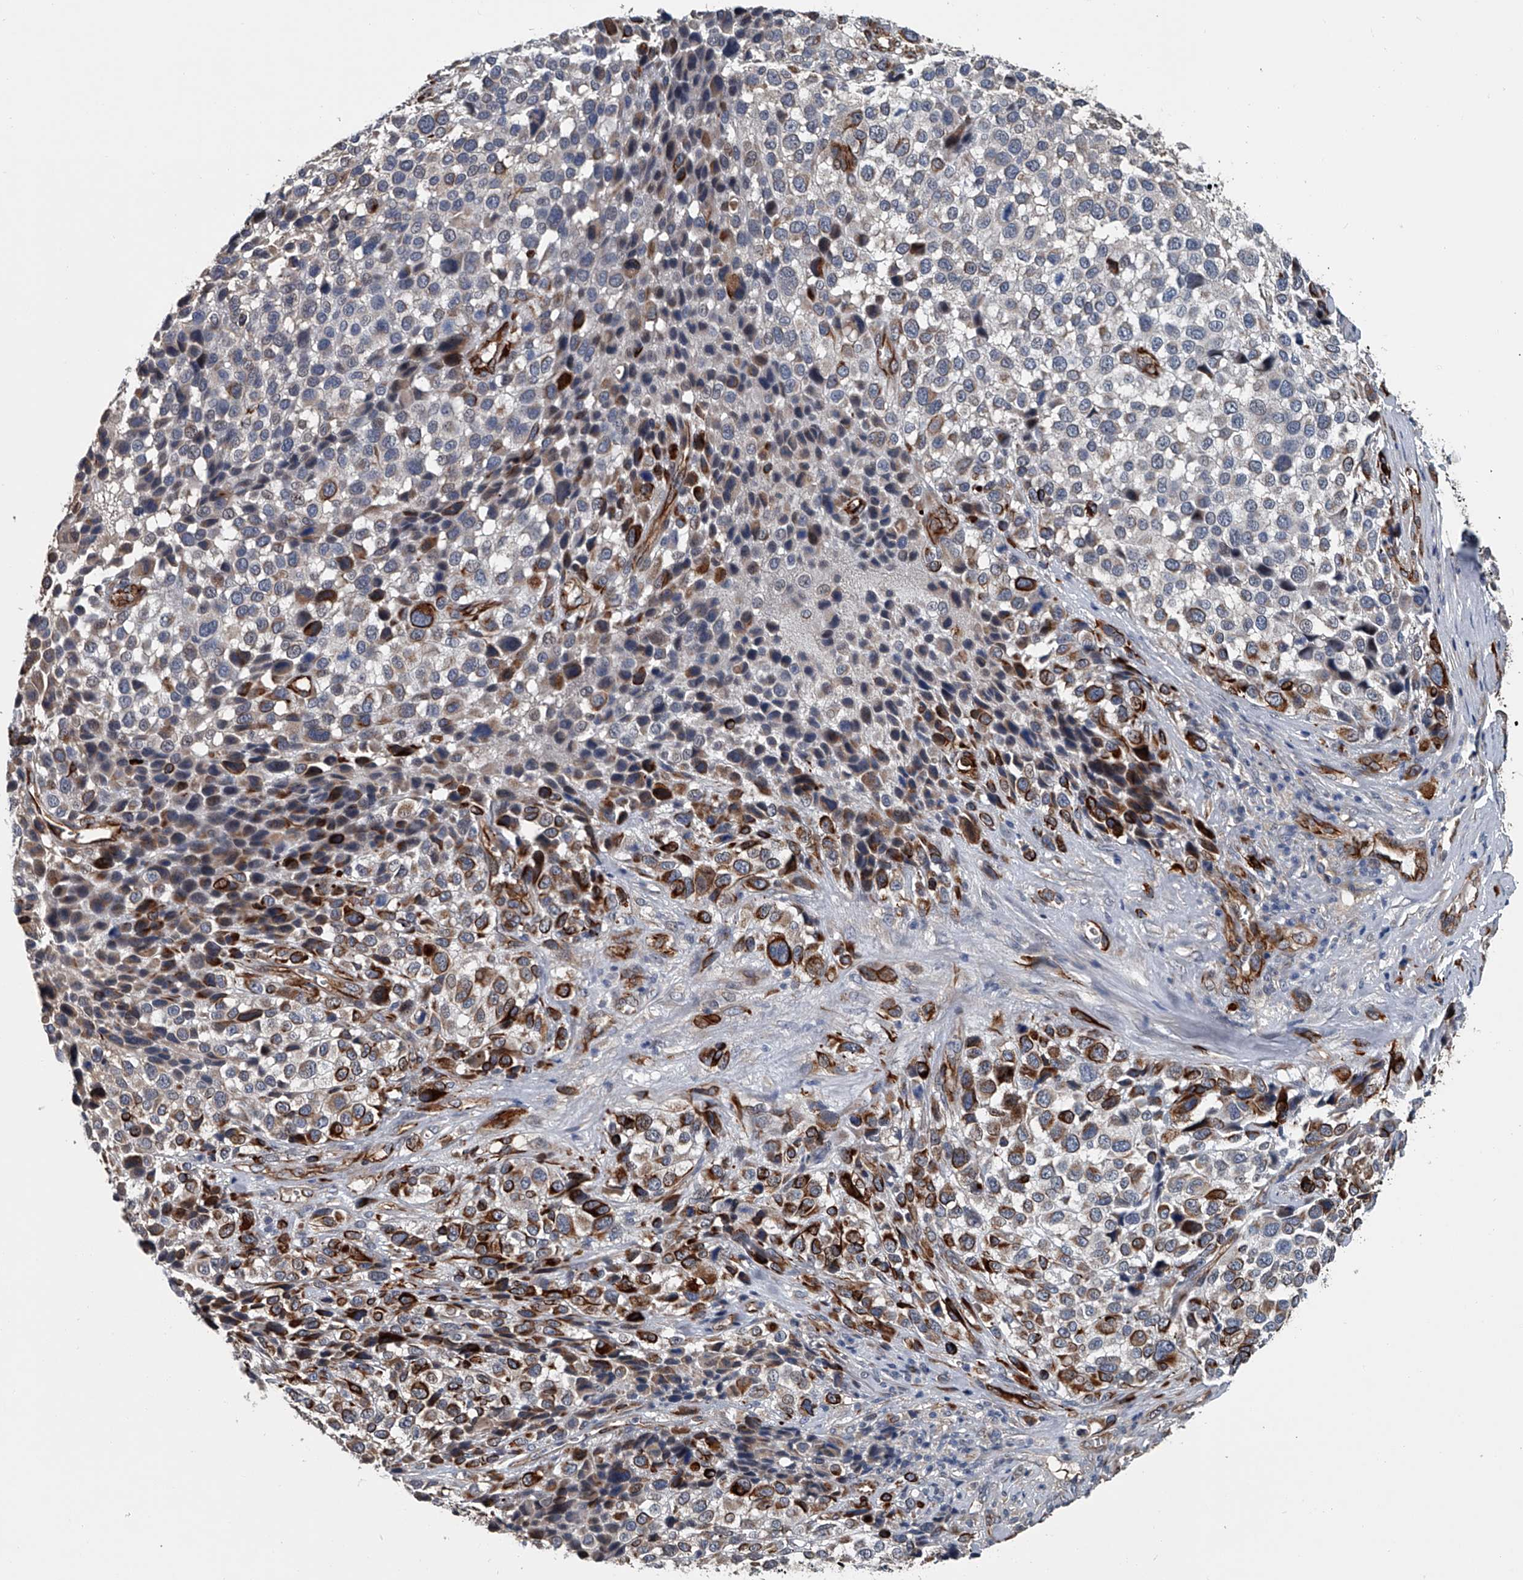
{"staining": {"intensity": "strong", "quantity": "<25%", "location": "cytoplasmic/membranous"}, "tissue": "melanoma", "cell_type": "Tumor cells", "image_type": "cancer", "snomed": [{"axis": "morphology", "description": "Malignant melanoma, NOS"}, {"axis": "topography", "description": "Skin of trunk"}], "caption": "DAB (3,3'-diaminobenzidine) immunohistochemical staining of human malignant melanoma displays strong cytoplasmic/membranous protein staining in about <25% of tumor cells.", "gene": "LDLRAD2", "patient": {"sex": "male", "age": 71}}